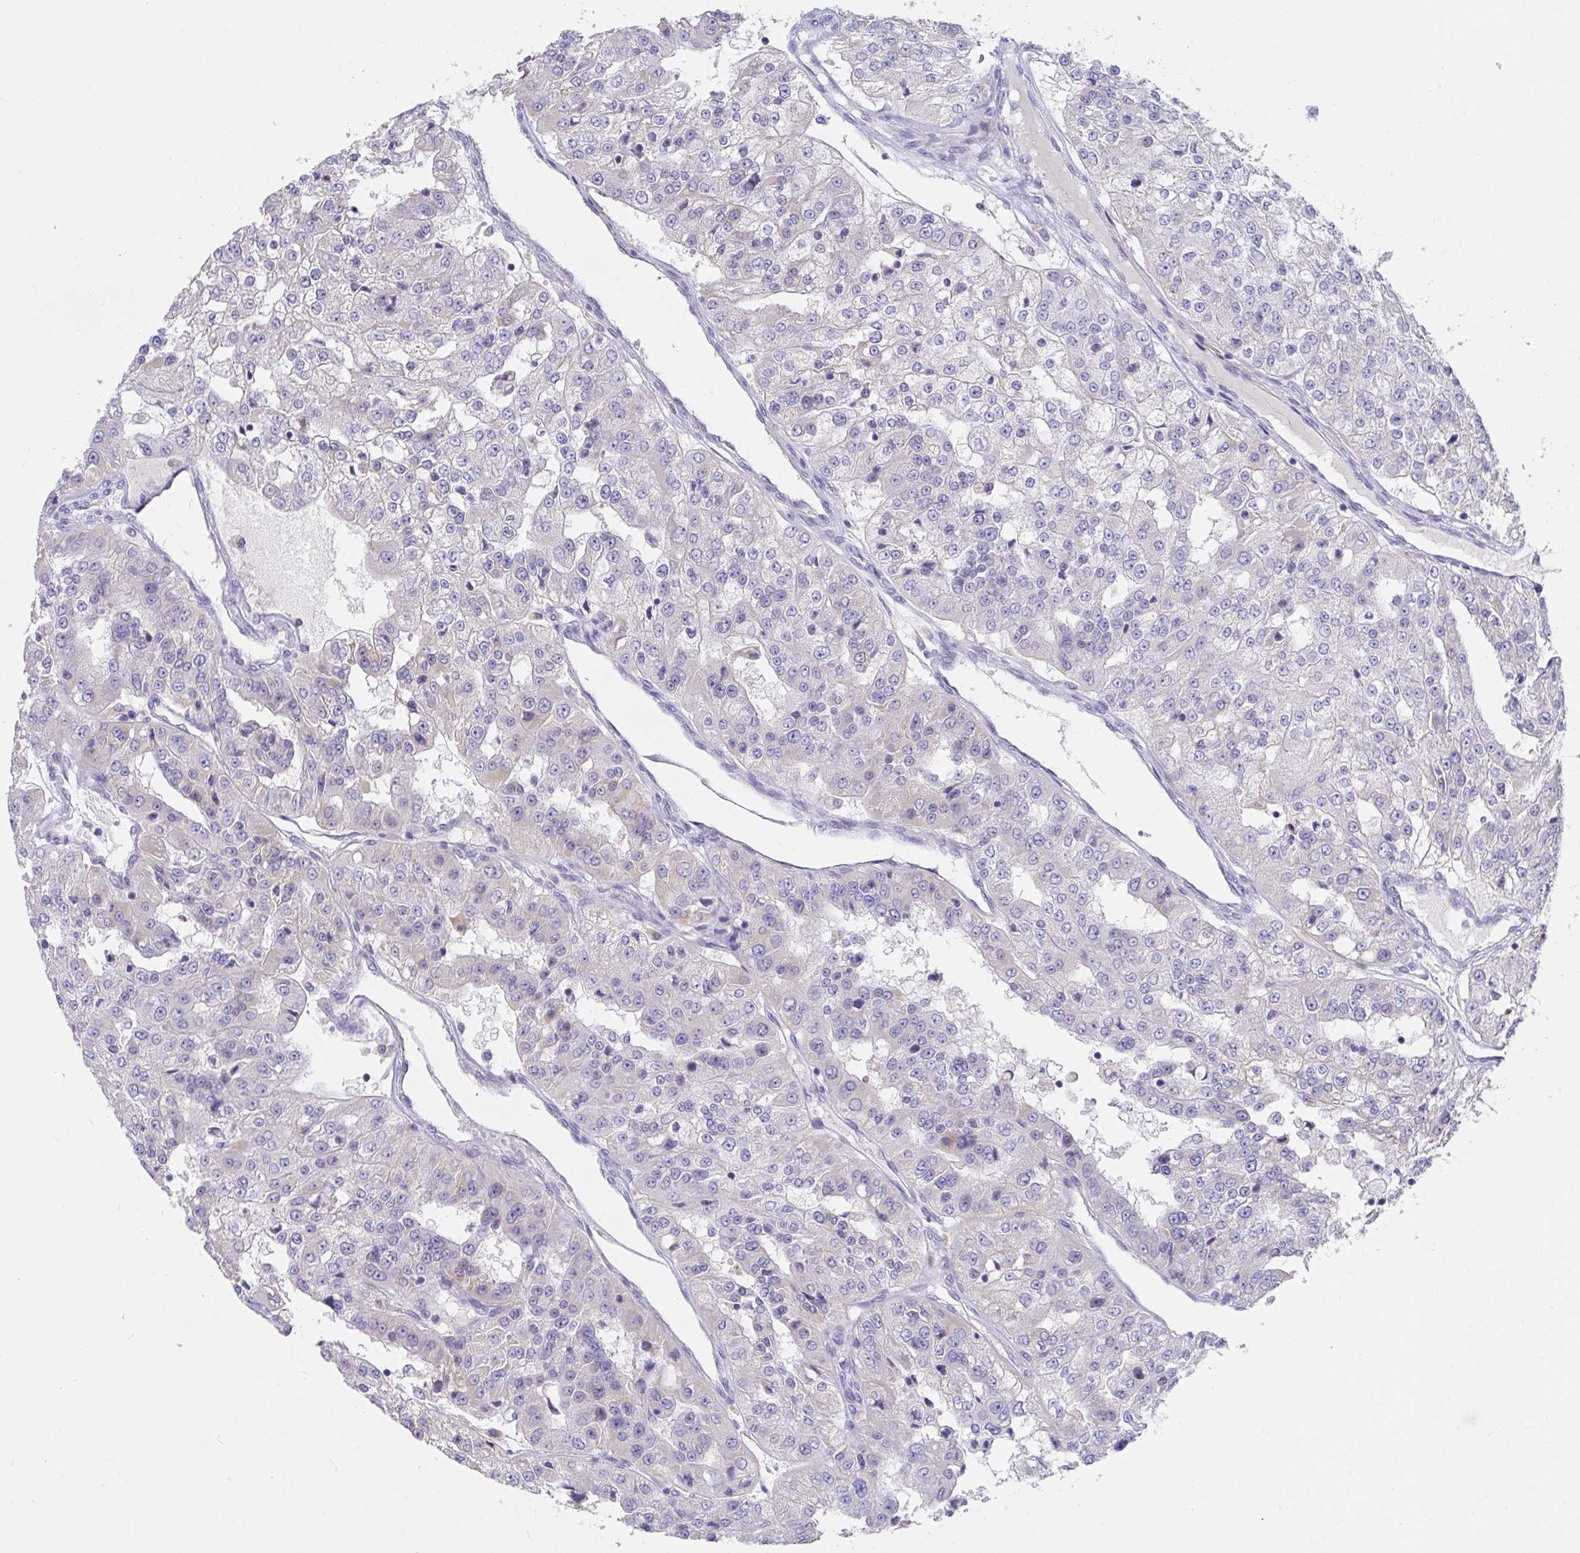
{"staining": {"intensity": "negative", "quantity": "none", "location": "none"}, "tissue": "renal cancer", "cell_type": "Tumor cells", "image_type": "cancer", "snomed": [{"axis": "morphology", "description": "Adenocarcinoma, NOS"}, {"axis": "topography", "description": "Kidney"}], "caption": "An IHC micrograph of renal adenocarcinoma is shown. There is no staining in tumor cells of renal adenocarcinoma. (DAB (3,3'-diaminobenzidine) immunohistochemistry (IHC) with hematoxylin counter stain).", "gene": "ZNF561", "patient": {"sex": "female", "age": 63}}